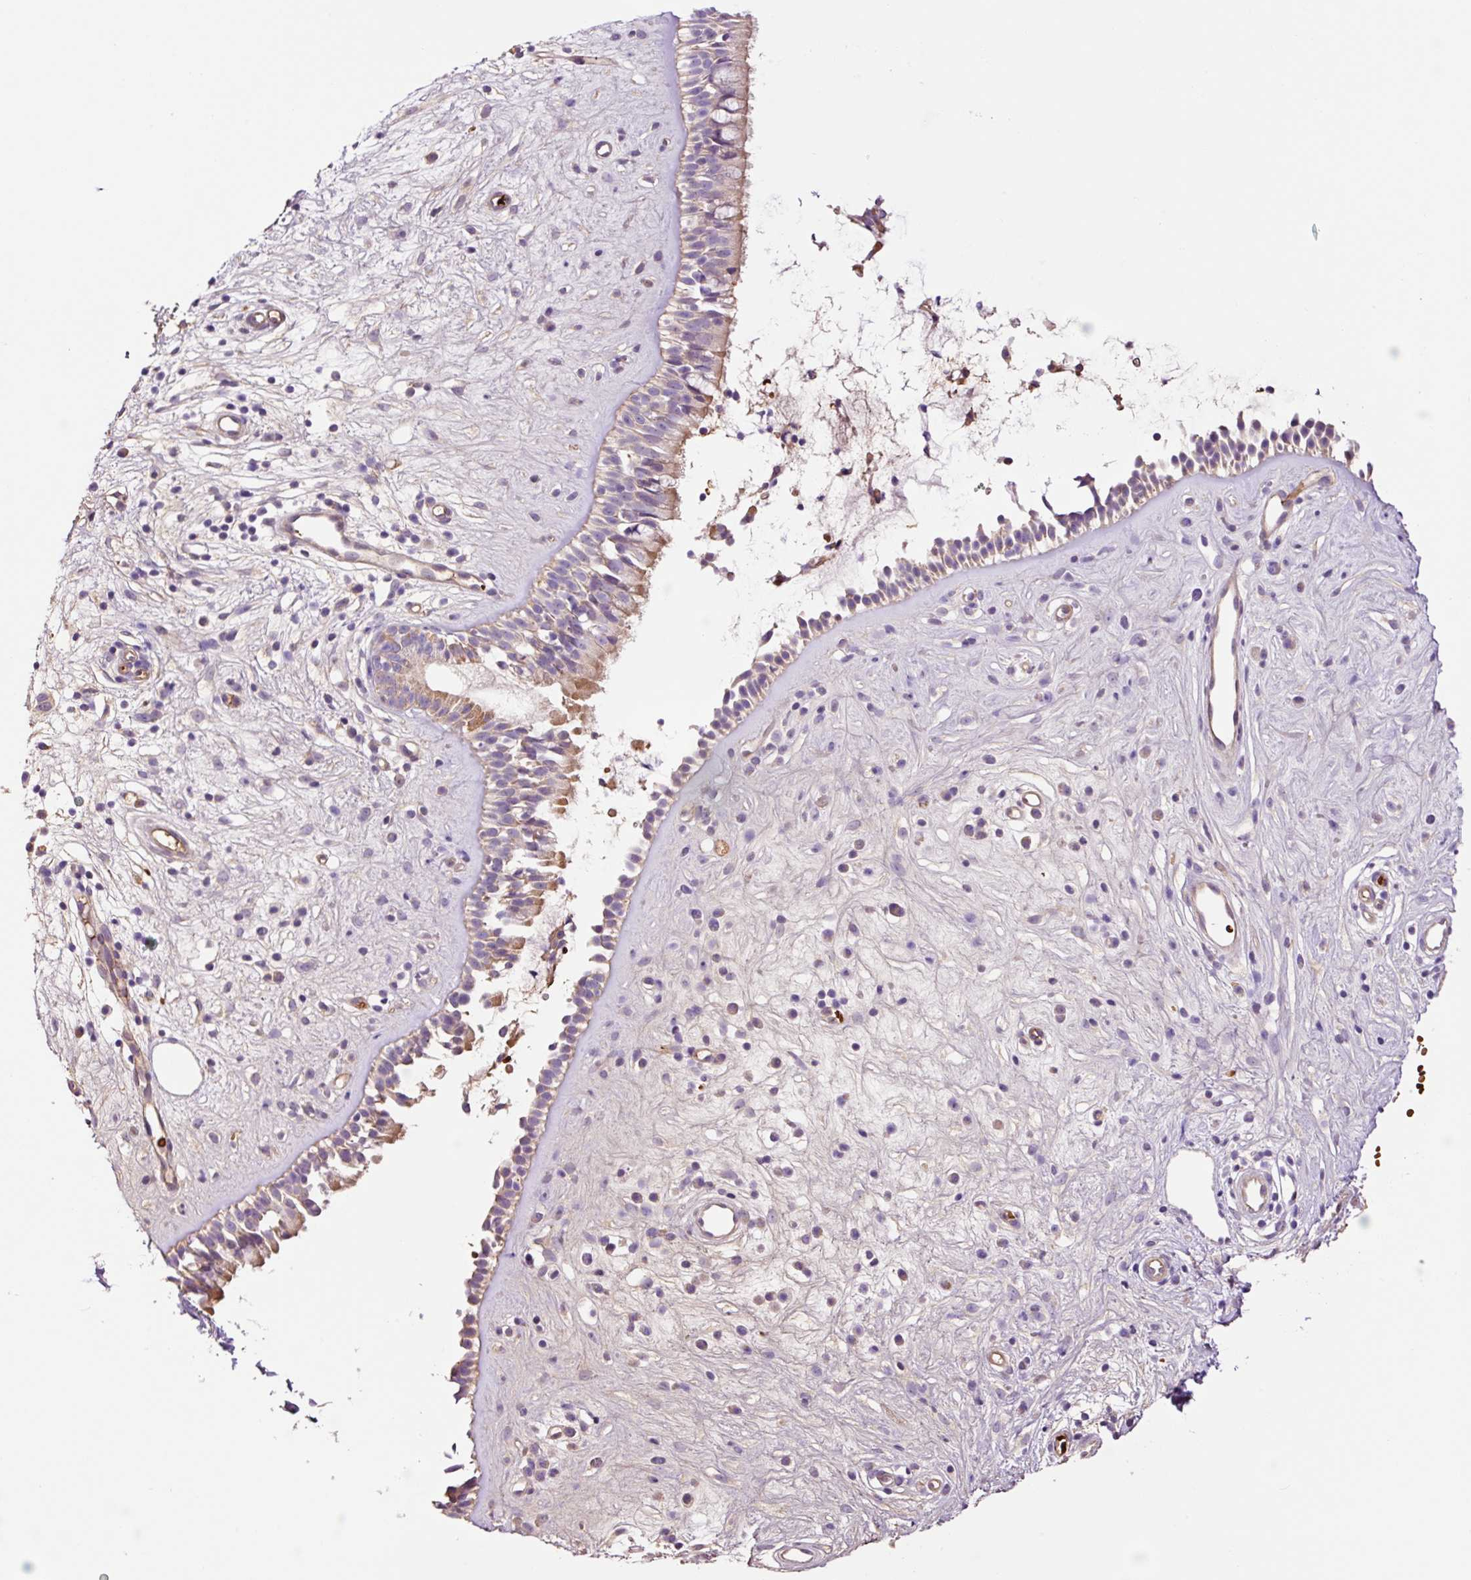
{"staining": {"intensity": "moderate", "quantity": "<25%", "location": "cytoplasmic/membranous"}, "tissue": "nasopharynx", "cell_type": "Respiratory epithelial cells", "image_type": "normal", "snomed": [{"axis": "morphology", "description": "Normal tissue, NOS"}, {"axis": "topography", "description": "Nasopharynx"}], "caption": "Immunohistochemistry micrograph of benign human nasopharynx stained for a protein (brown), which demonstrates low levels of moderate cytoplasmic/membranous positivity in about <25% of respiratory epithelial cells.", "gene": "TMEM235", "patient": {"sex": "male", "age": 32}}